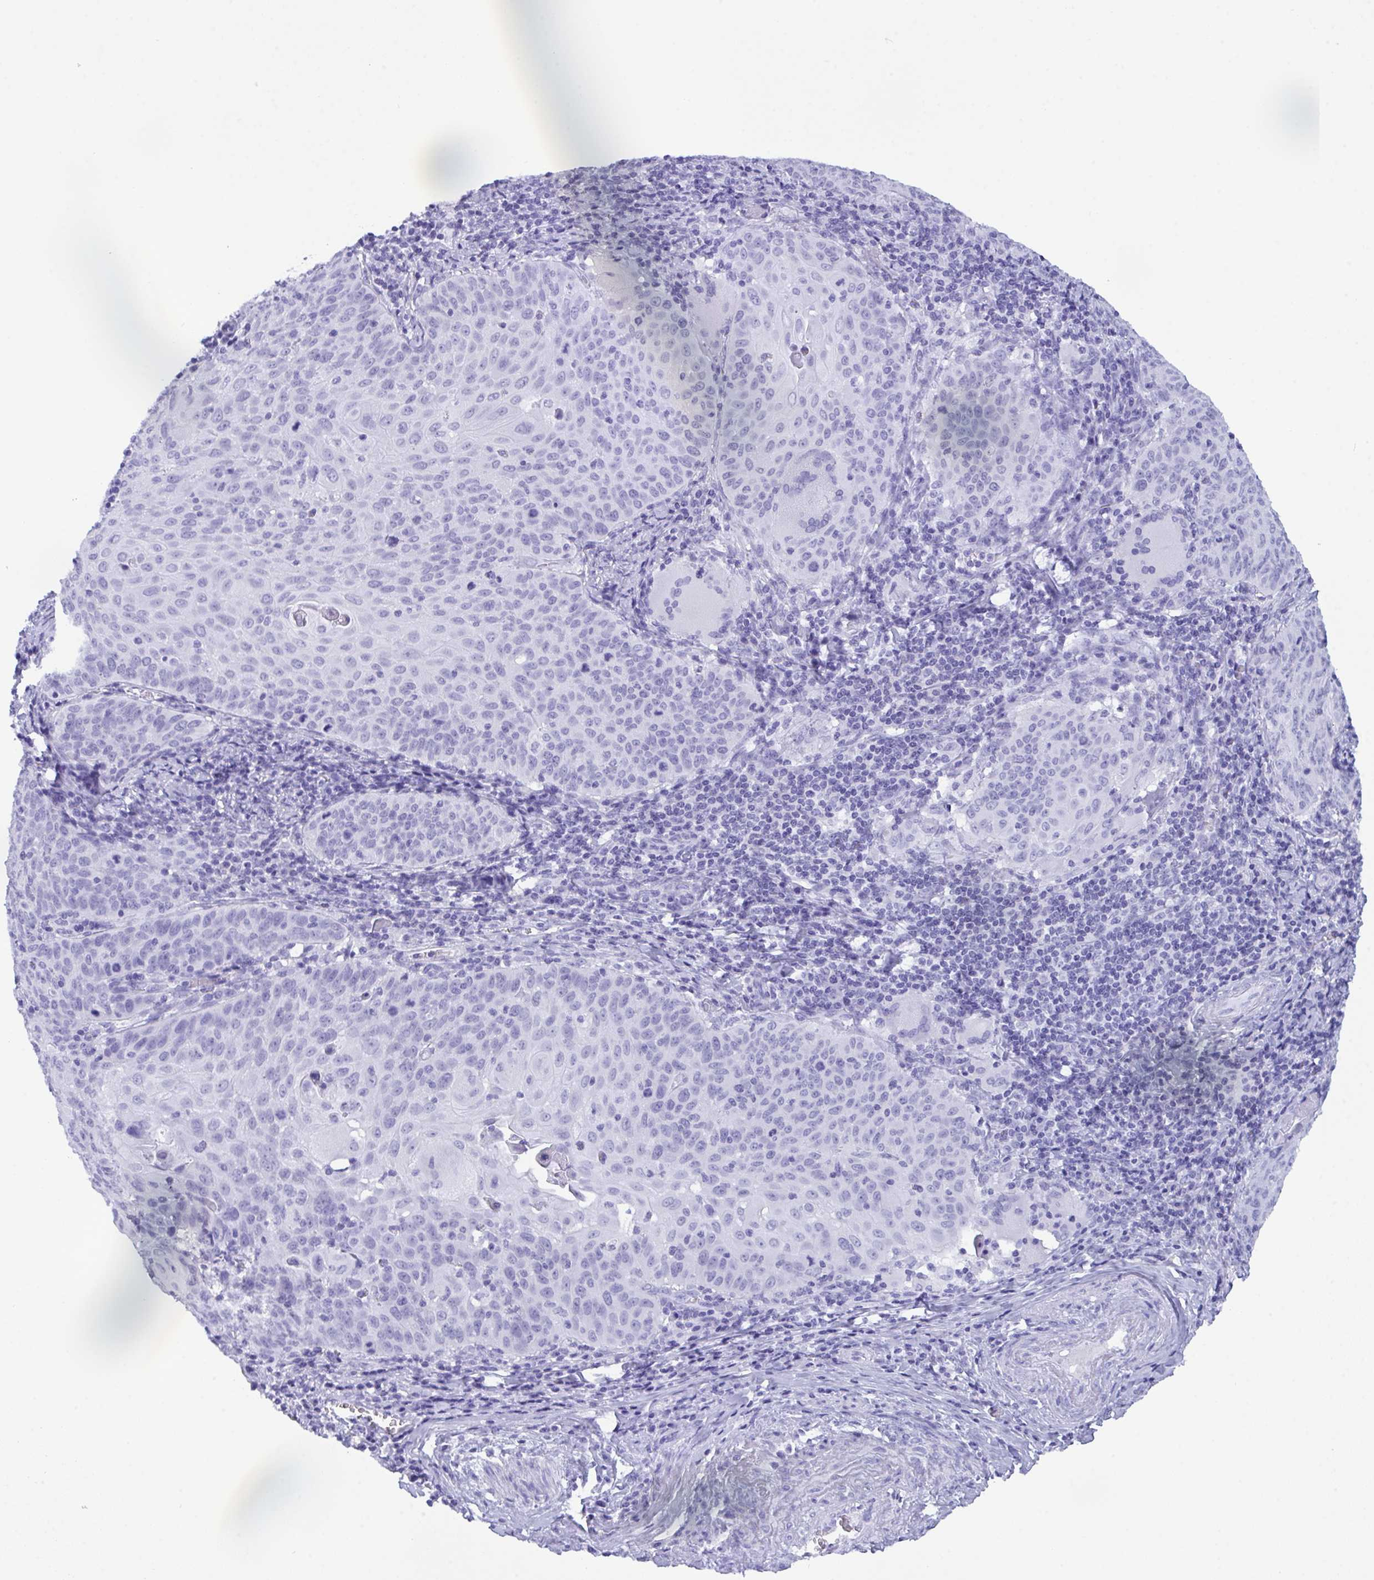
{"staining": {"intensity": "negative", "quantity": "none", "location": "none"}, "tissue": "cervical cancer", "cell_type": "Tumor cells", "image_type": "cancer", "snomed": [{"axis": "morphology", "description": "Squamous cell carcinoma, NOS"}, {"axis": "topography", "description": "Cervix"}], "caption": "Immunohistochemistry image of human cervical cancer (squamous cell carcinoma) stained for a protein (brown), which exhibits no staining in tumor cells.", "gene": "ZNF850", "patient": {"sex": "female", "age": 65}}